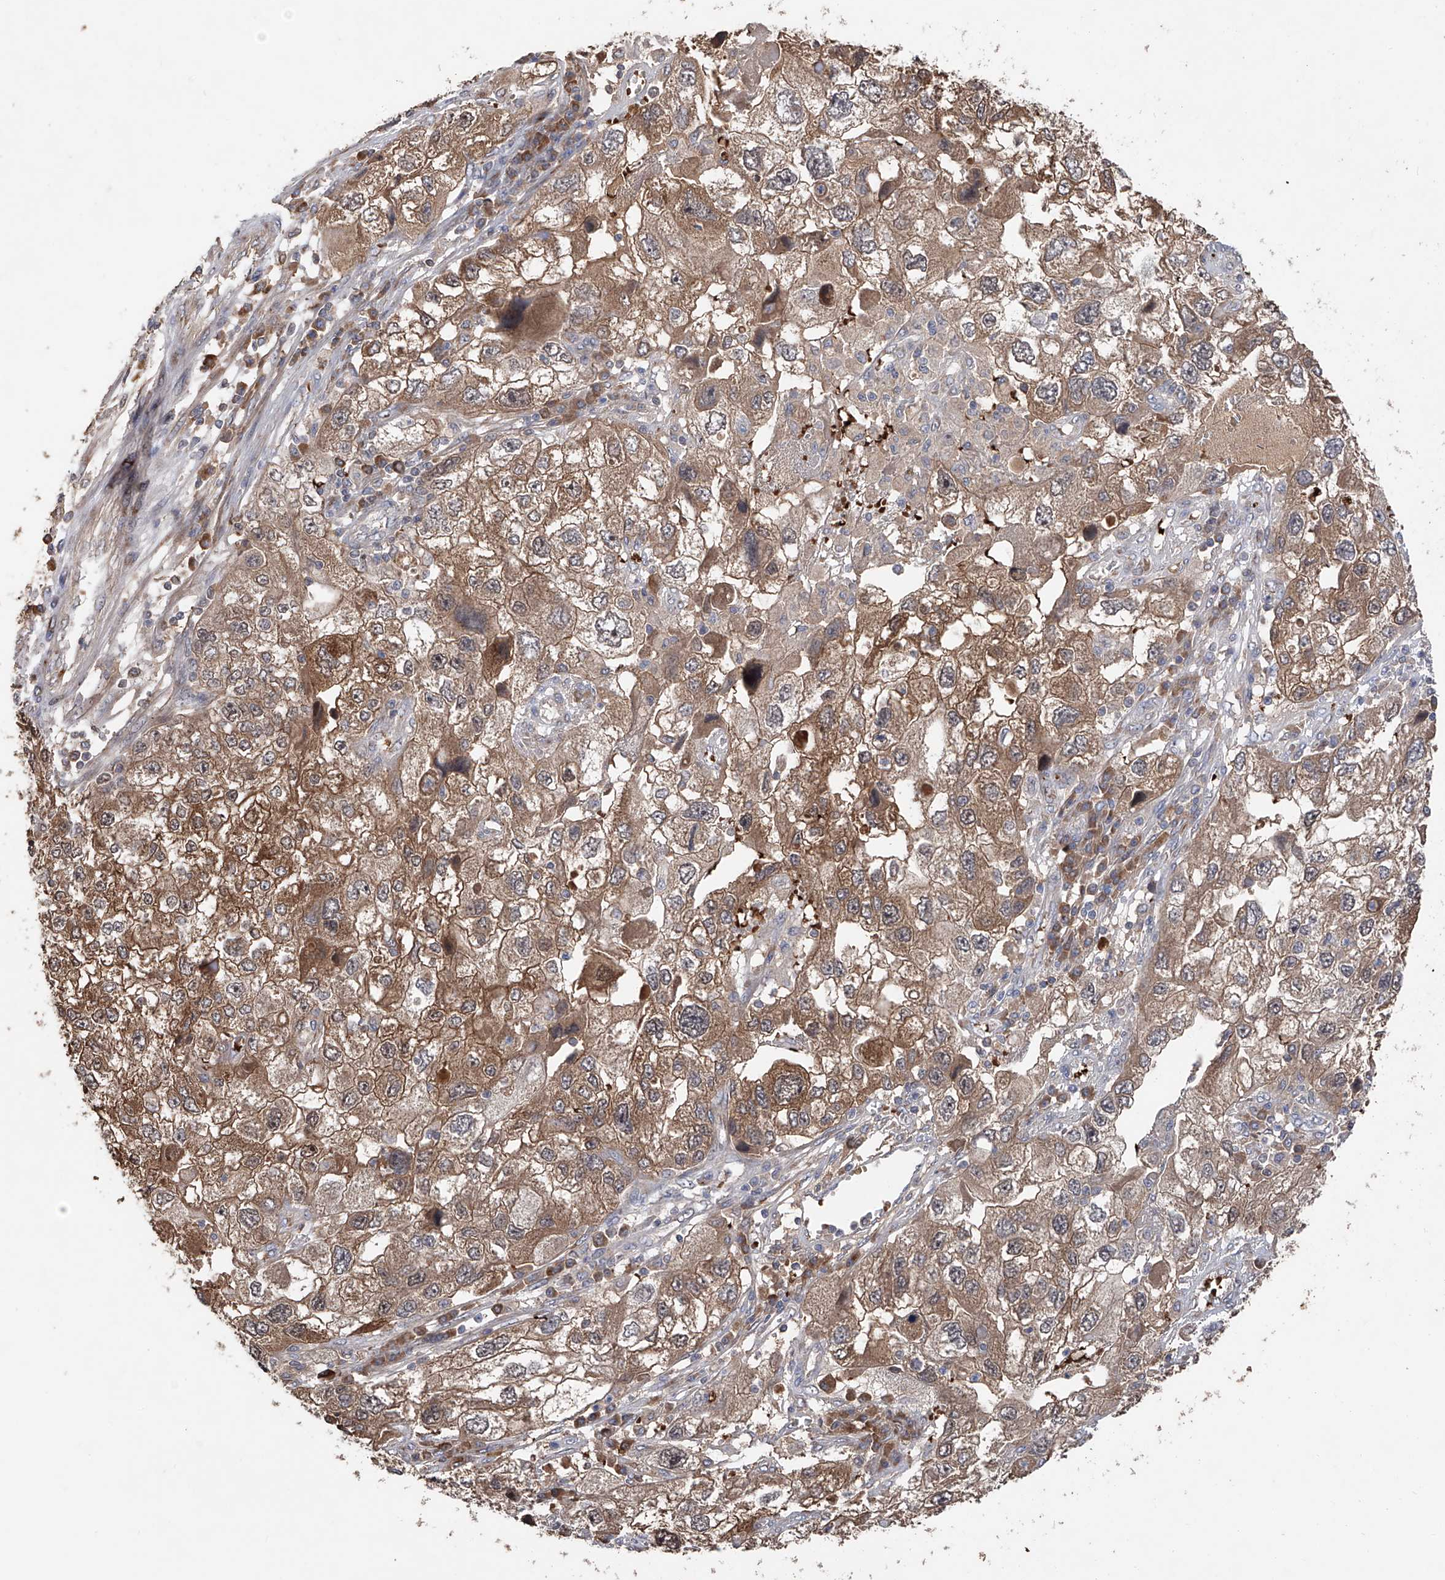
{"staining": {"intensity": "moderate", "quantity": ">75%", "location": "cytoplasmic/membranous"}, "tissue": "endometrial cancer", "cell_type": "Tumor cells", "image_type": "cancer", "snomed": [{"axis": "morphology", "description": "Adenocarcinoma, NOS"}, {"axis": "topography", "description": "Endometrium"}], "caption": "Protein expression analysis of endometrial cancer (adenocarcinoma) exhibits moderate cytoplasmic/membranous positivity in about >75% of tumor cells. (DAB (3,3'-diaminobenzidine) = brown stain, brightfield microscopy at high magnification).", "gene": "EDN1", "patient": {"sex": "female", "age": 49}}